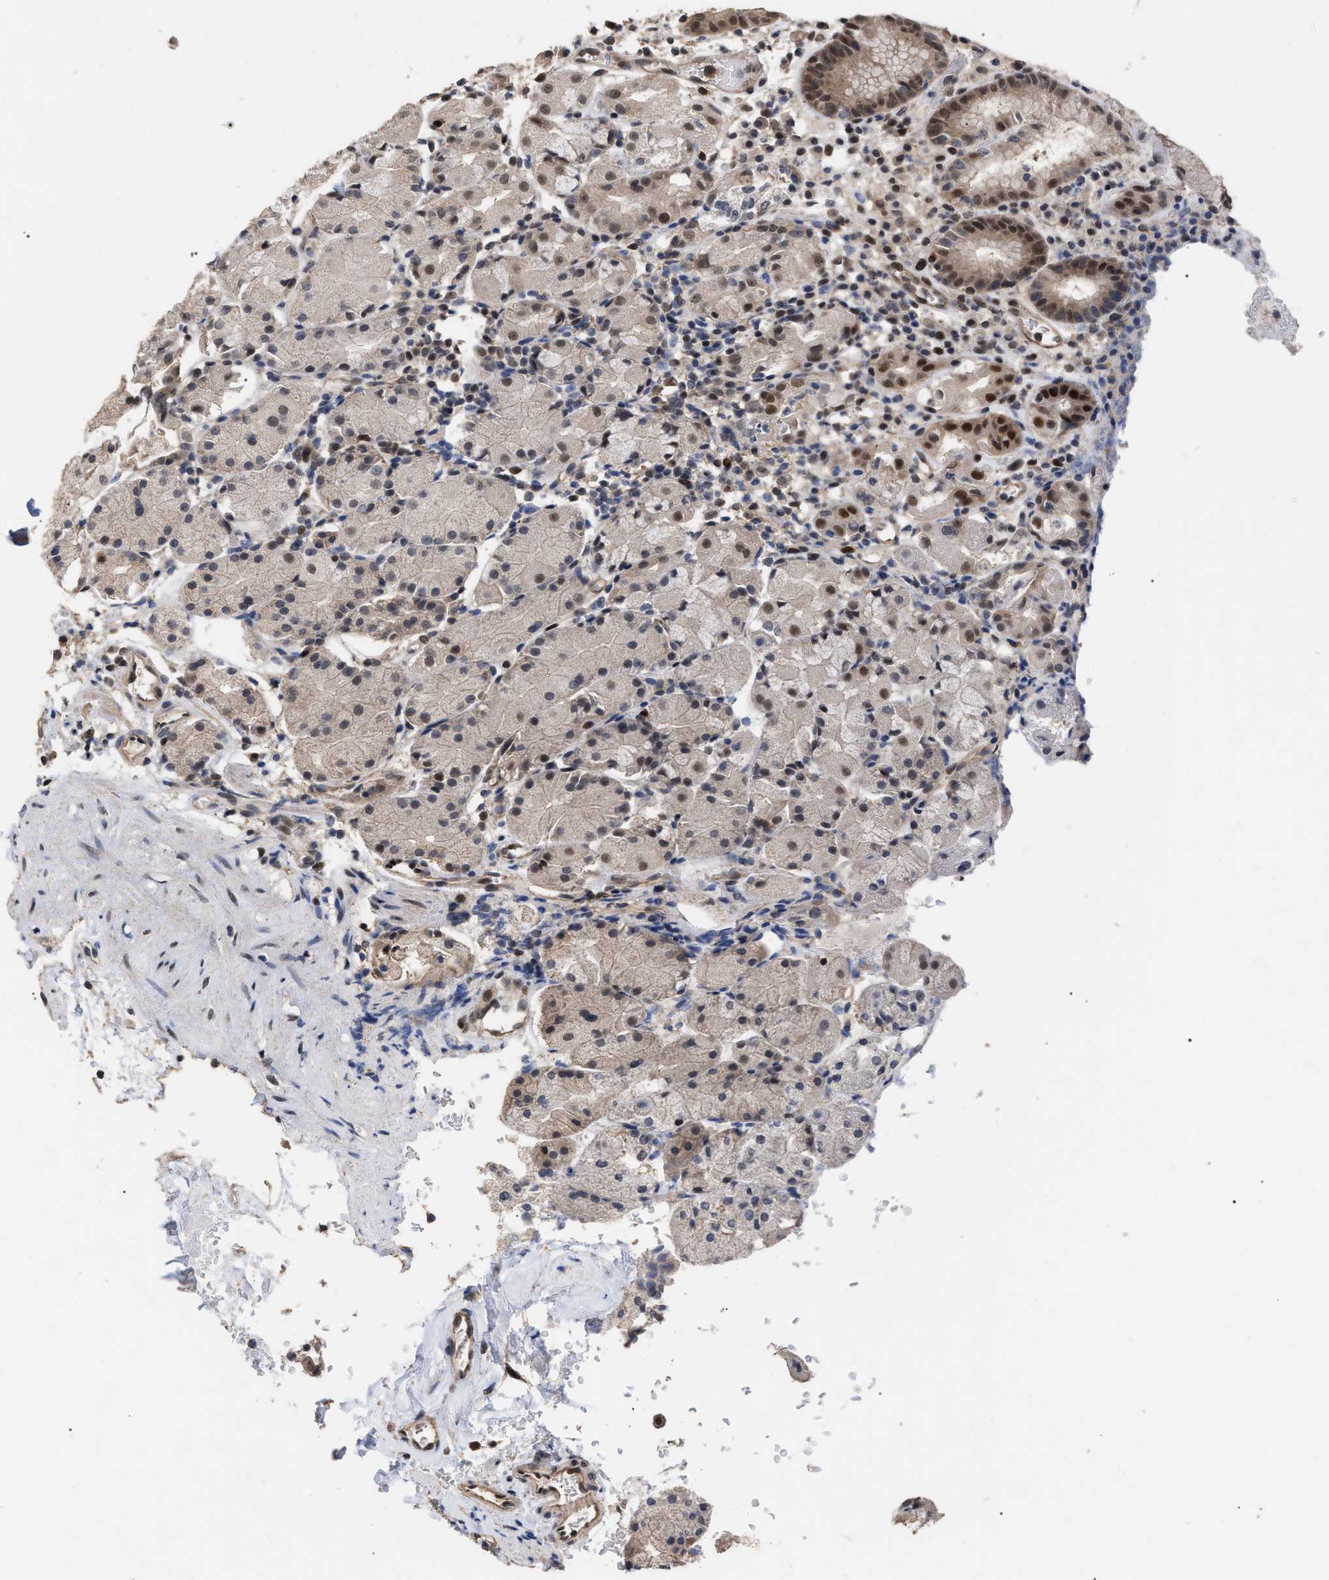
{"staining": {"intensity": "strong", "quantity": "<25%", "location": "cytoplasmic/membranous,nuclear"}, "tissue": "stomach", "cell_type": "Glandular cells", "image_type": "normal", "snomed": [{"axis": "morphology", "description": "Normal tissue, NOS"}, {"axis": "topography", "description": "Stomach"}, {"axis": "topography", "description": "Stomach, lower"}], "caption": "Immunohistochemical staining of unremarkable stomach displays medium levels of strong cytoplasmic/membranous,nuclear expression in approximately <25% of glandular cells. (Stains: DAB (3,3'-diaminobenzidine) in brown, nuclei in blue, Microscopy: brightfield microscopy at high magnification).", "gene": "JAZF1", "patient": {"sex": "female", "age": 75}}